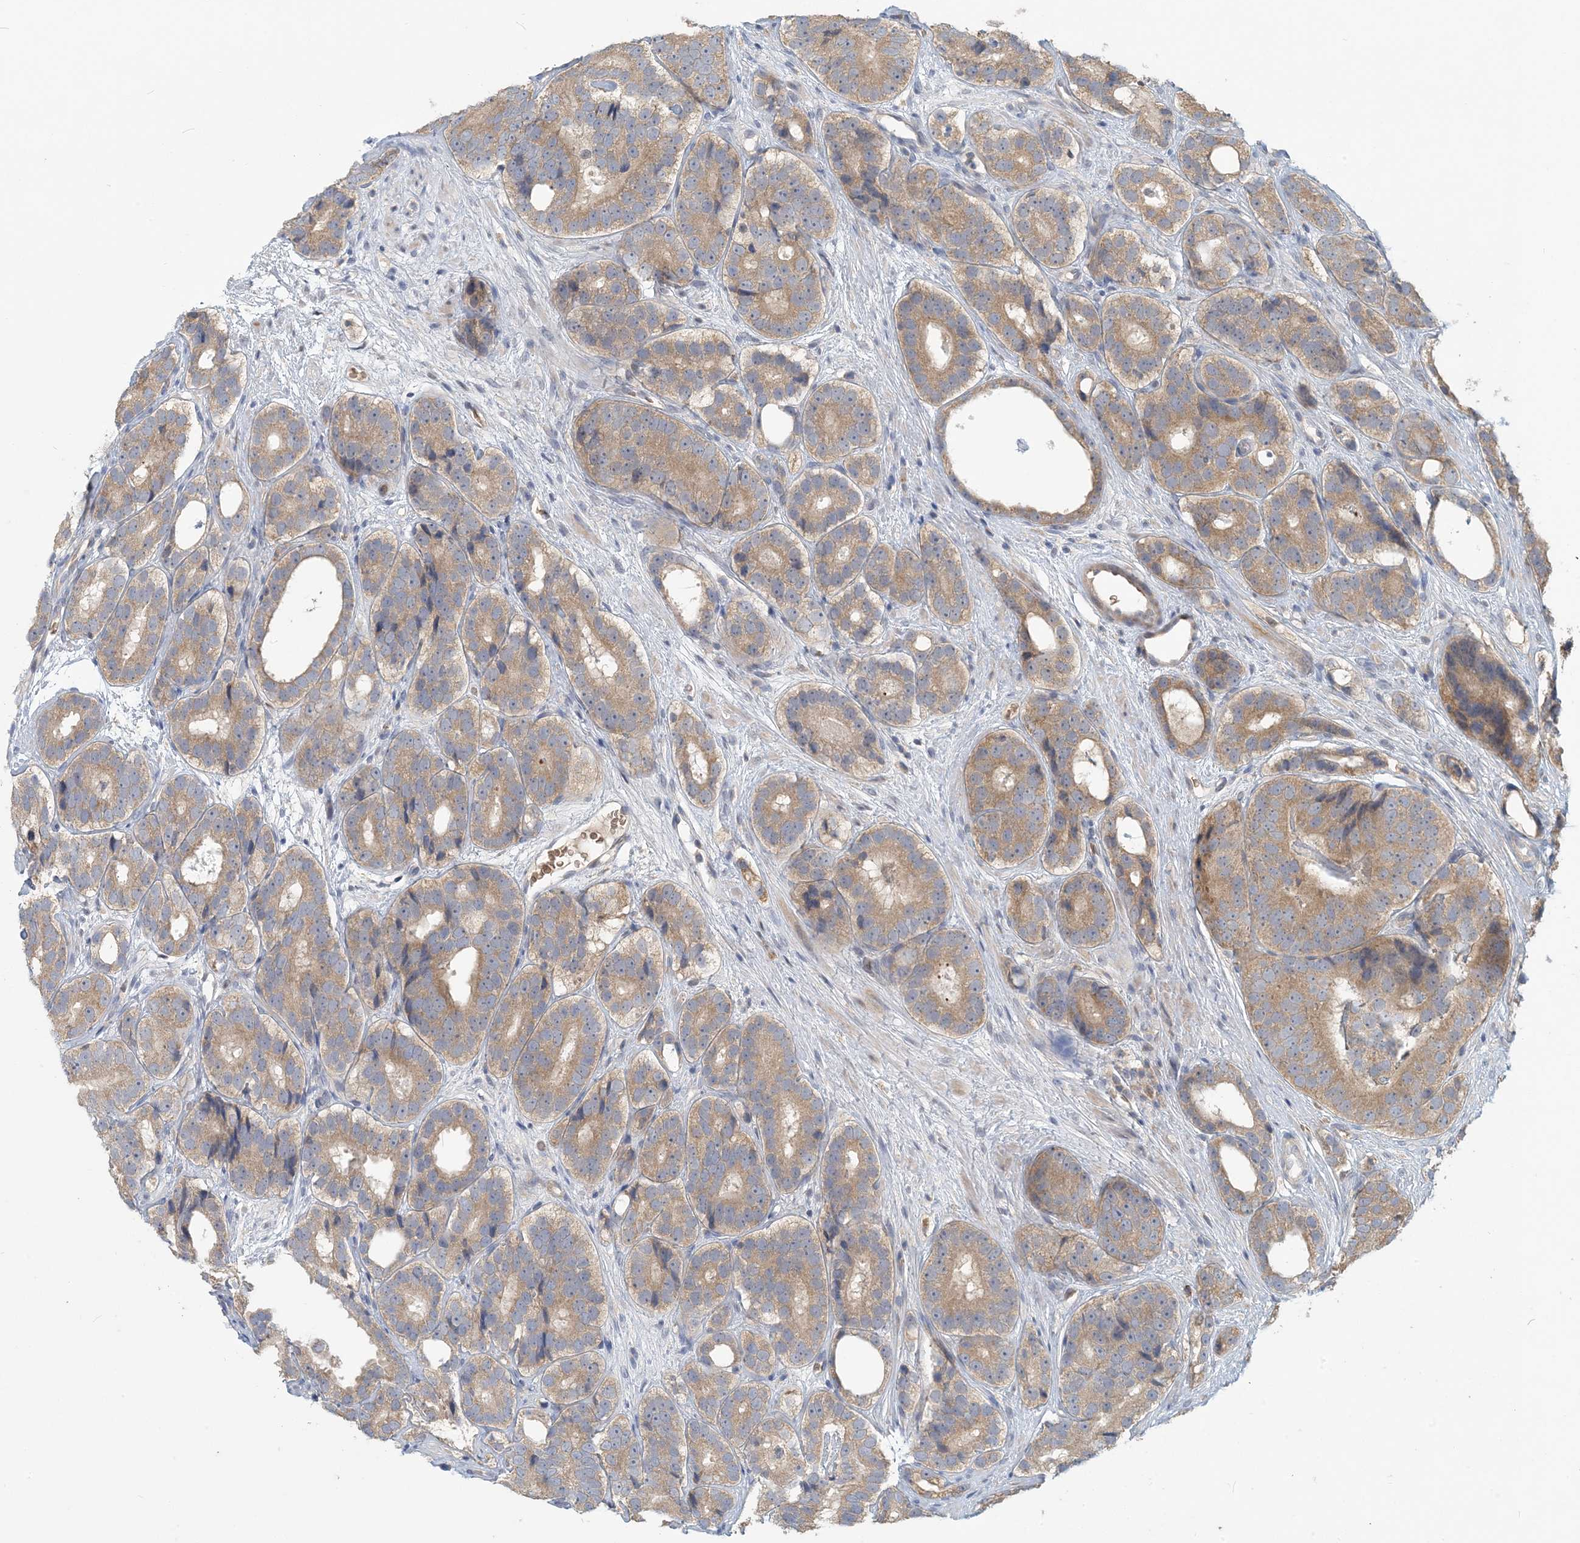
{"staining": {"intensity": "moderate", "quantity": ">75%", "location": "cytoplasmic/membranous"}, "tissue": "prostate cancer", "cell_type": "Tumor cells", "image_type": "cancer", "snomed": [{"axis": "morphology", "description": "Adenocarcinoma, High grade"}, {"axis": "topography", "description": "Prostate"}], "caption": "Prostate adenocarcinoma (high-grade) stained for a protein shows moderate cytoplasmic/membranous positivity in tumor cells.", "gene": "PUSL1", "patient": {"sex": "male", "age": 56}}